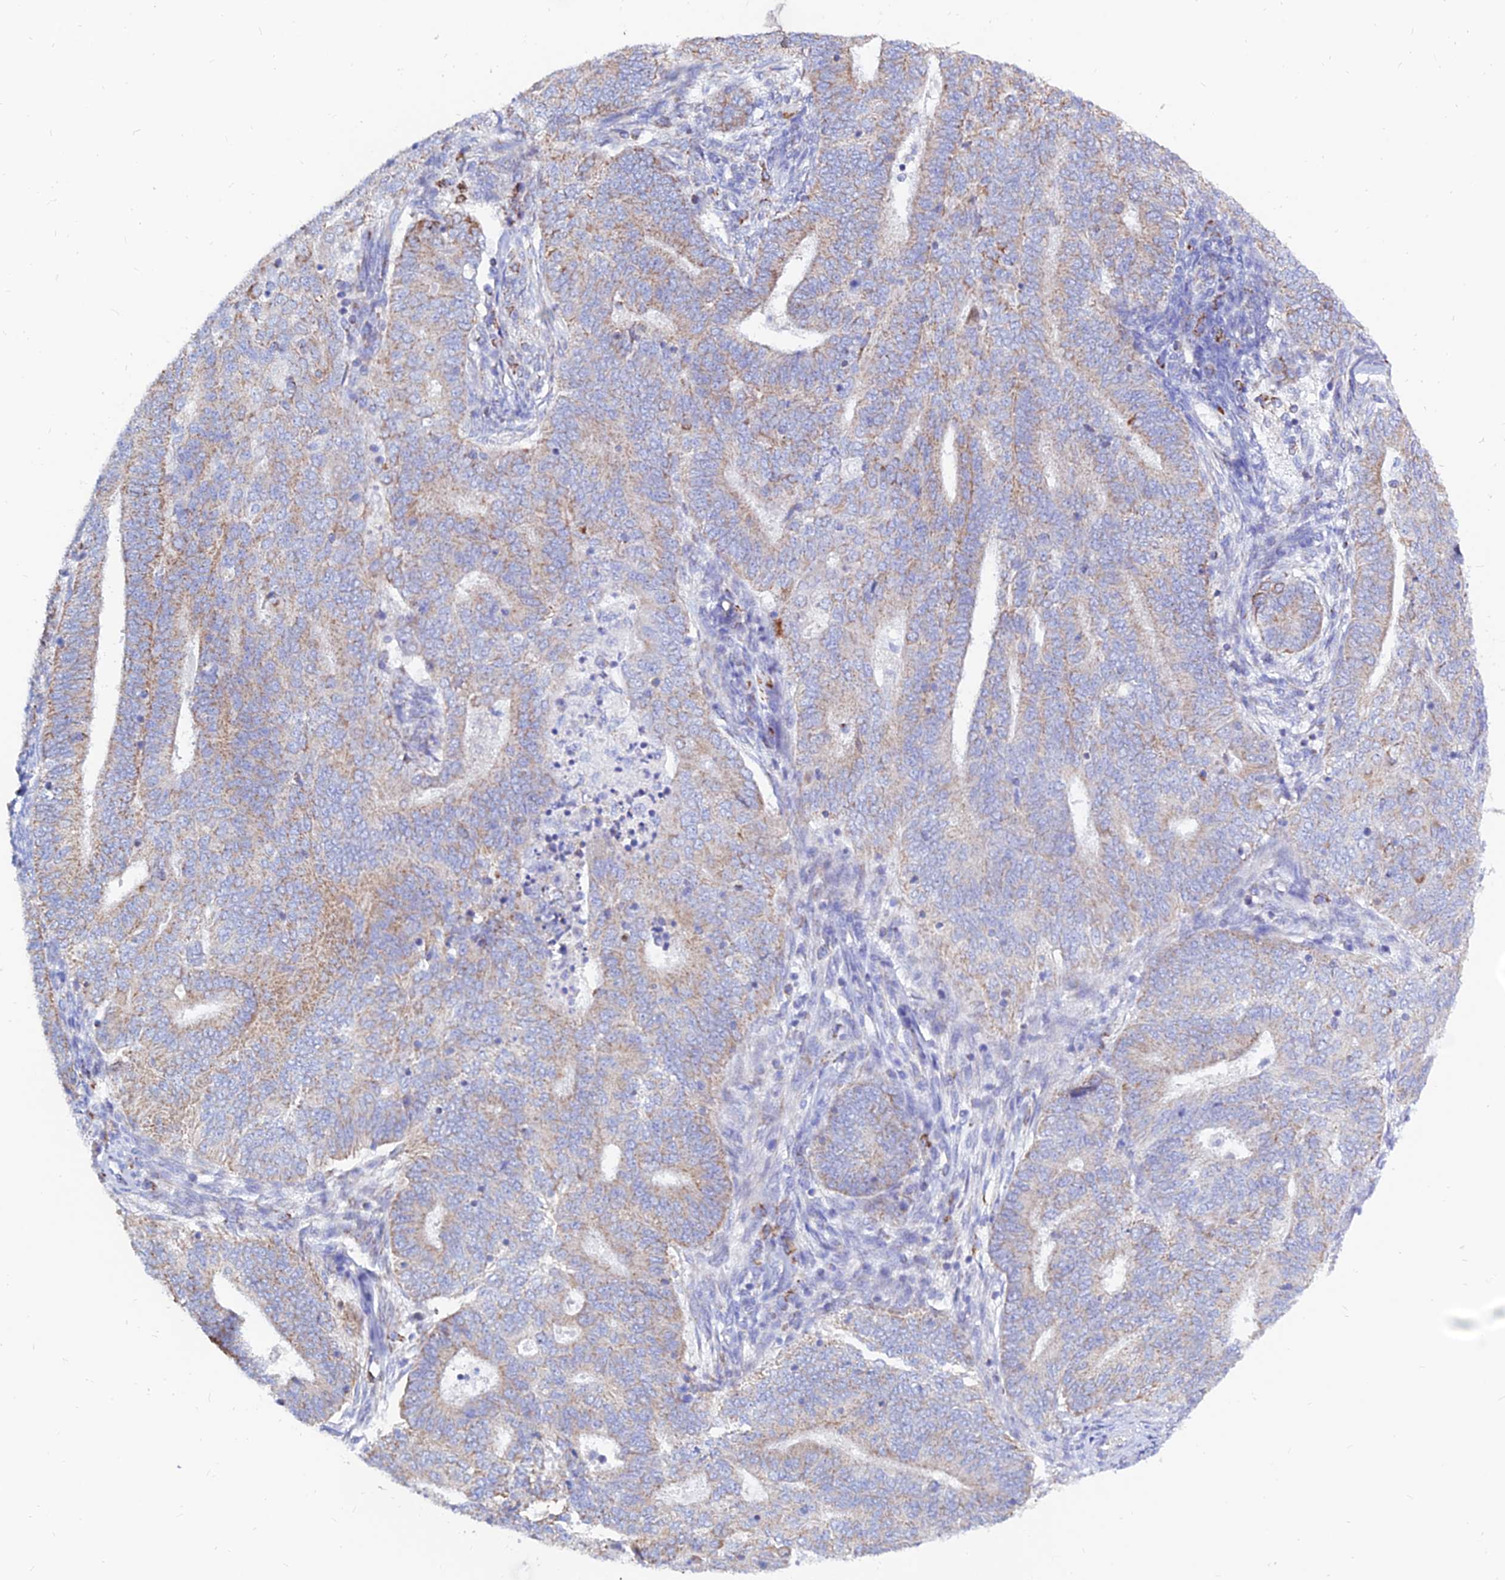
{"staining": {"intensity": "weak", "quantity": "25%-75%", "location": "cytoplasmic/membranous"}, "tissue": "endometrial cancer", "cell_type": "Tumor cells", "image_type": "cancer", "snomed": [{"axis": "morphology", "description": "Adenocarcinoma, NOS"}, {"axis": "topography", "description": "Endometrium"}], "caption": "A low amount of weak cytoplasmic/membranous expression is identified in about 25%-75% of tumor cells in endometrial cancer (adenocarcinoma) tissue.", "gene": "MGST1", "patient": {"sex": "female", "age": 62}}